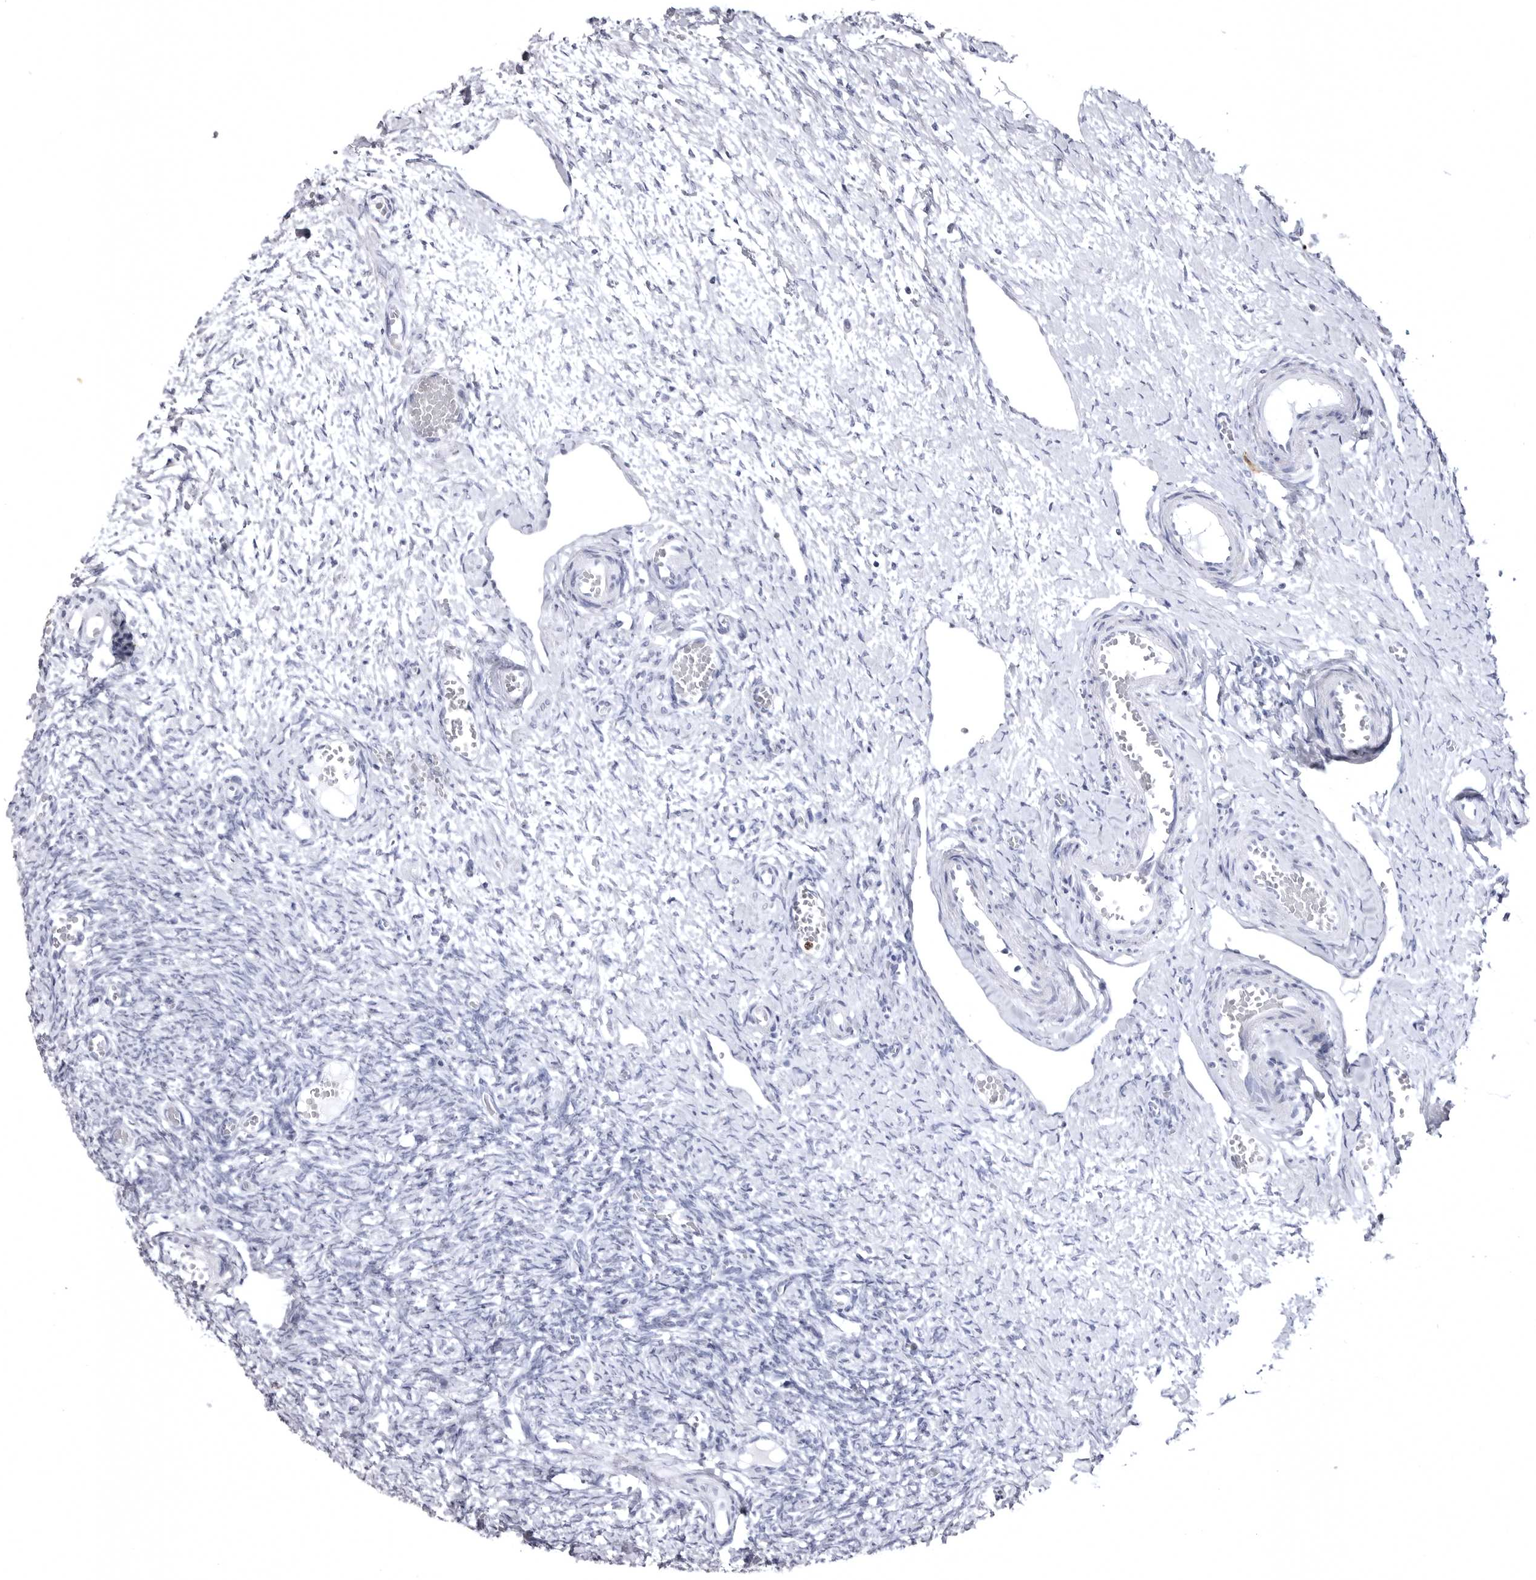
{"staining": {"intensity": "negative", "quantity": "none", "location": "none"}, "tissue": "ovary", "cell_type": "Ovarian stroma cells", "image_type": "normal", "snomed": [{"axis": "morphology", "description": "Adenocarcinoma, NOS"}, {"axis": "topography", "description": "Endometrium"}], "caption": "Immunohistochemistry histopathology image of normal human ovary stained for a protein (brown), which exhibits no expression in ovarian stroma cells. (DAB immunohistochemistry with hematoxylin counter stain).", "gene": "STAP2", "patient": {"sex": "female", "age": 32}}